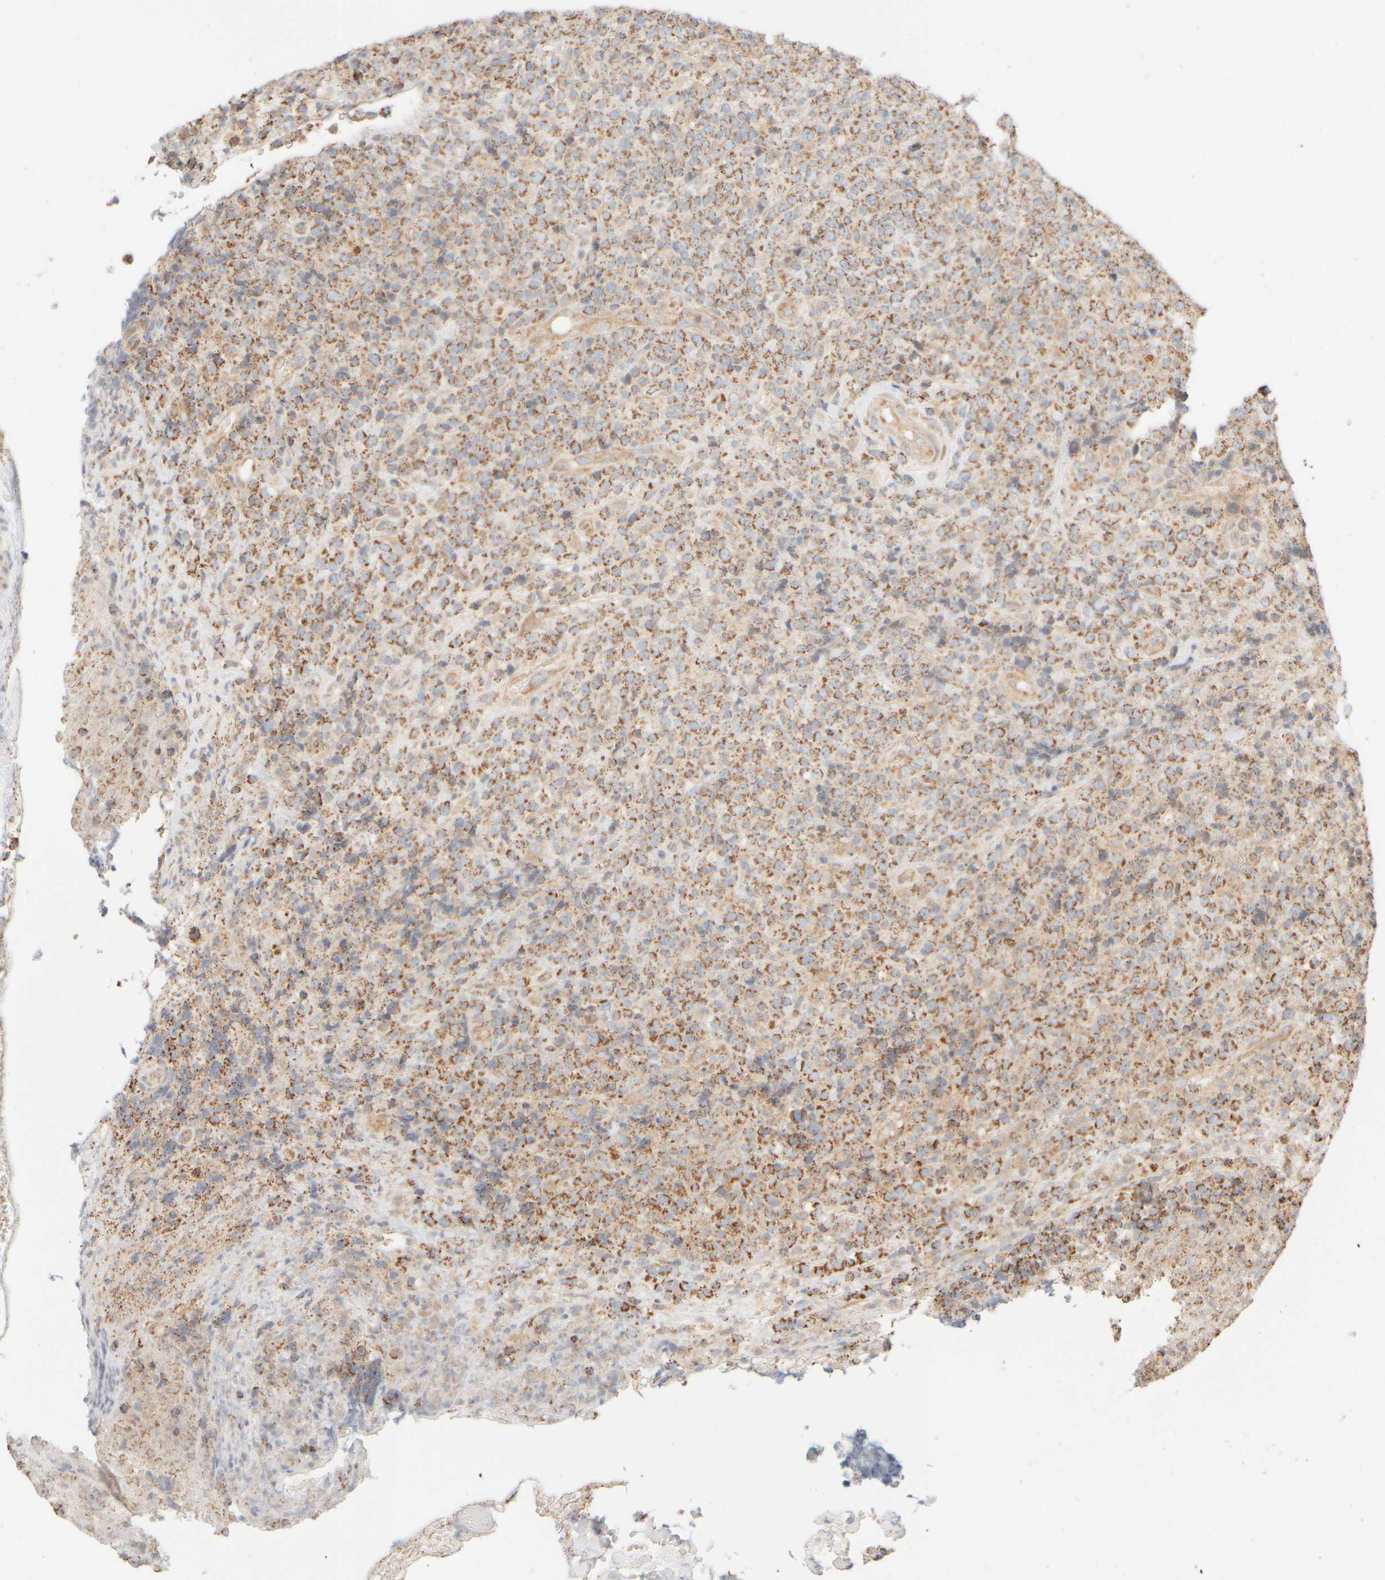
{"staining": {"intensity": "moderate", "quantity": ">75%", "location": "cytoplasmic/membranous"}, "tissue": "lymphoma", "cell_type": "Tumor cells", "image_type": "cancer", "snomed": [{"axis": "morphology", "description": "Malignant lymphoma, non-Hodgkin's type, High grade"}, {"axis": "topography", "description": "Lymph node"}], "caption": "Immunohistochemistry (IHC) of human malignant lymphoma, non-Hodgkin's type (high-grade) demonstrates medium levels of moderate cytoplasmic/membranous staining in about >75% of tumor cells.", "gene": "APBB2", "patient": {"sex": "male", "age": 13}}